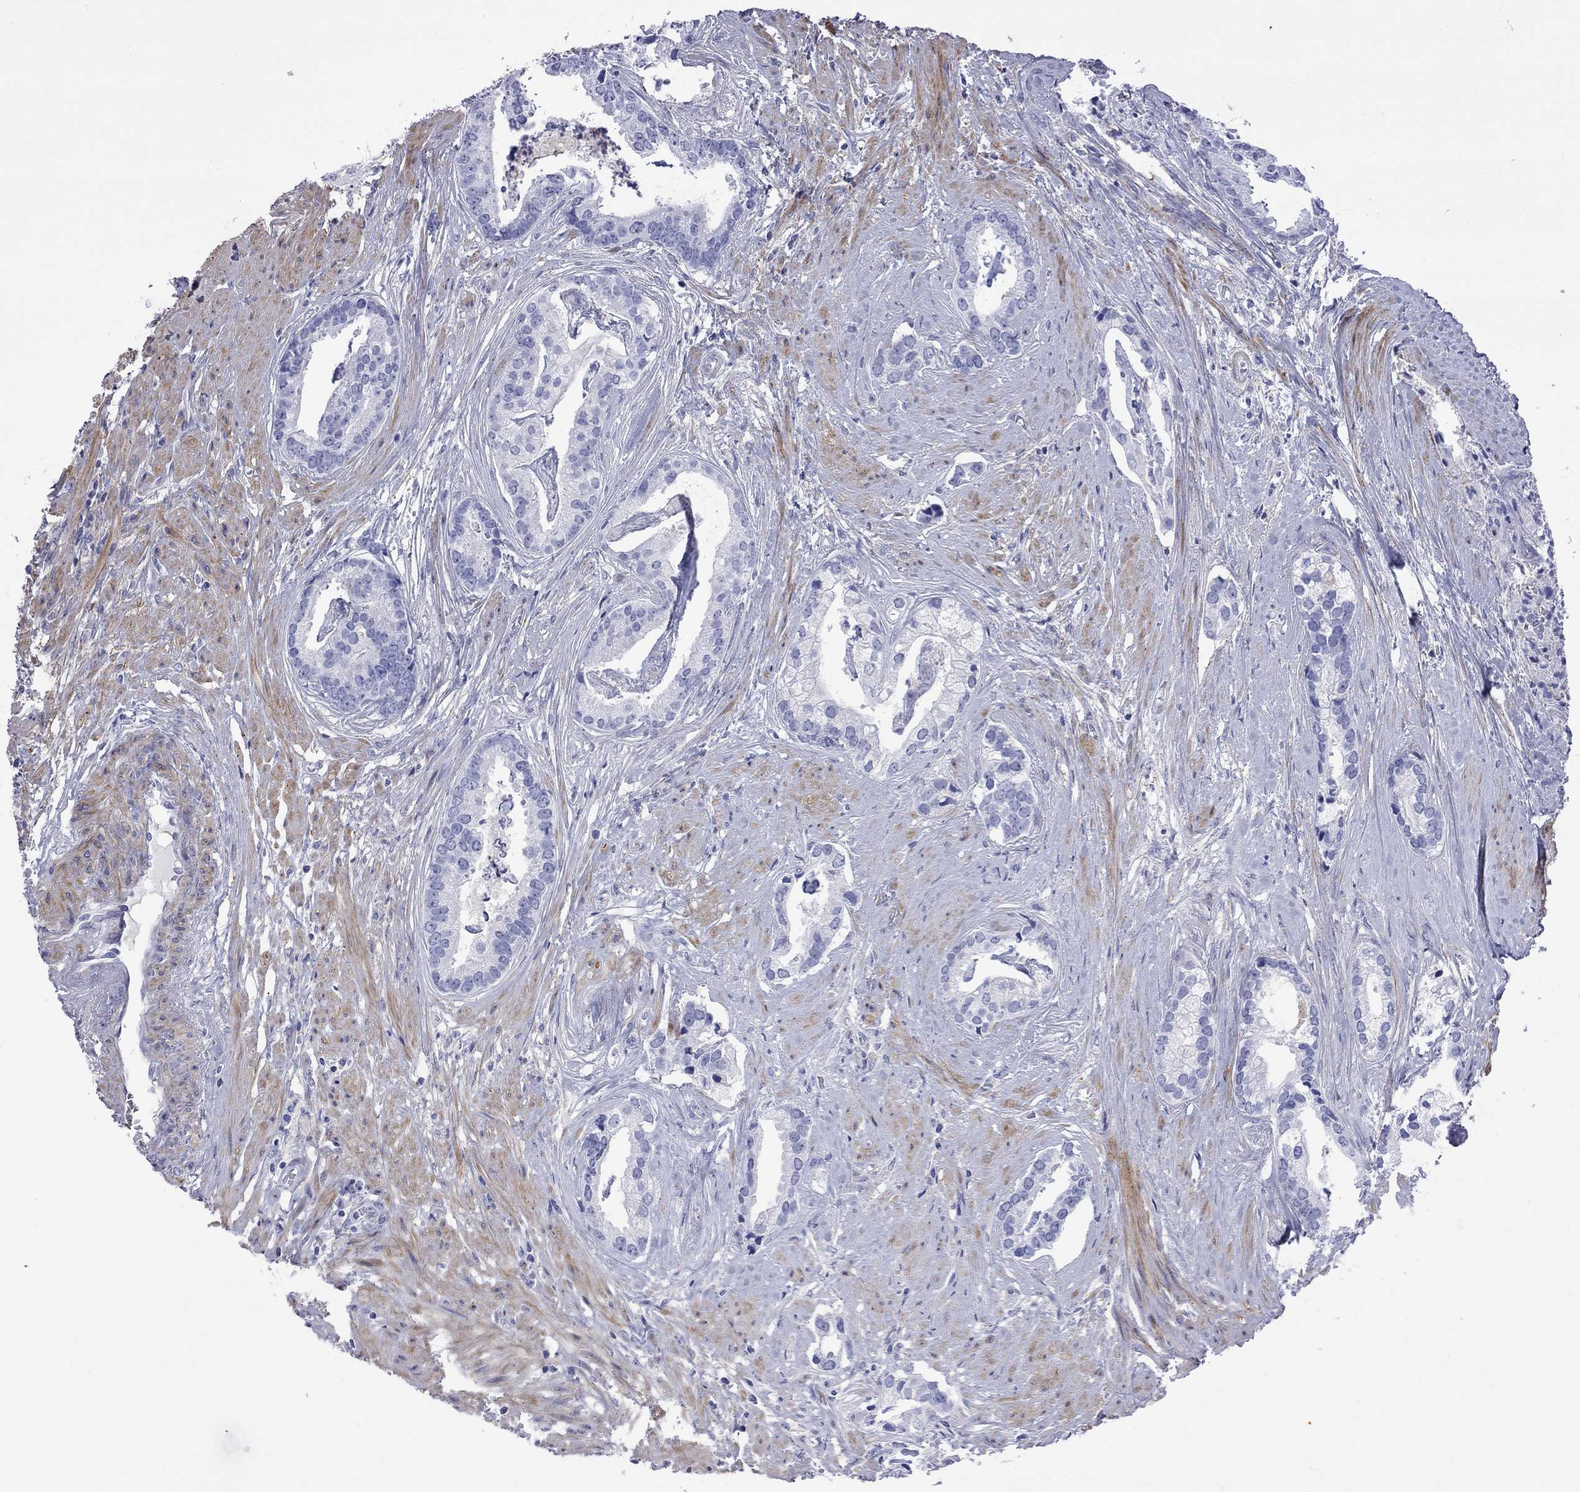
{"staining": {"intensity": "negative", "quantity": "none", "location": "none"}, "tissue": "prostate cancer", "cell_type": "Tumor cells", "image_type": "cancer", "snomed": [{"axis": "morphology", "description": "Adenocarcinoma, NOS"}, {"axis": "topography", "description": "Prostate and seminal vesicle, NOS"}, {"axis": "topography", "description": "Prostate"}], "caption": "Tumor cells are negative for brown protein staining in prostate cancer. (Immunohistochemistry (ihc), brightfield microscopy, high magnification).", "gene": "S100A3", "patient": {"sex": "male", "age": 44}}